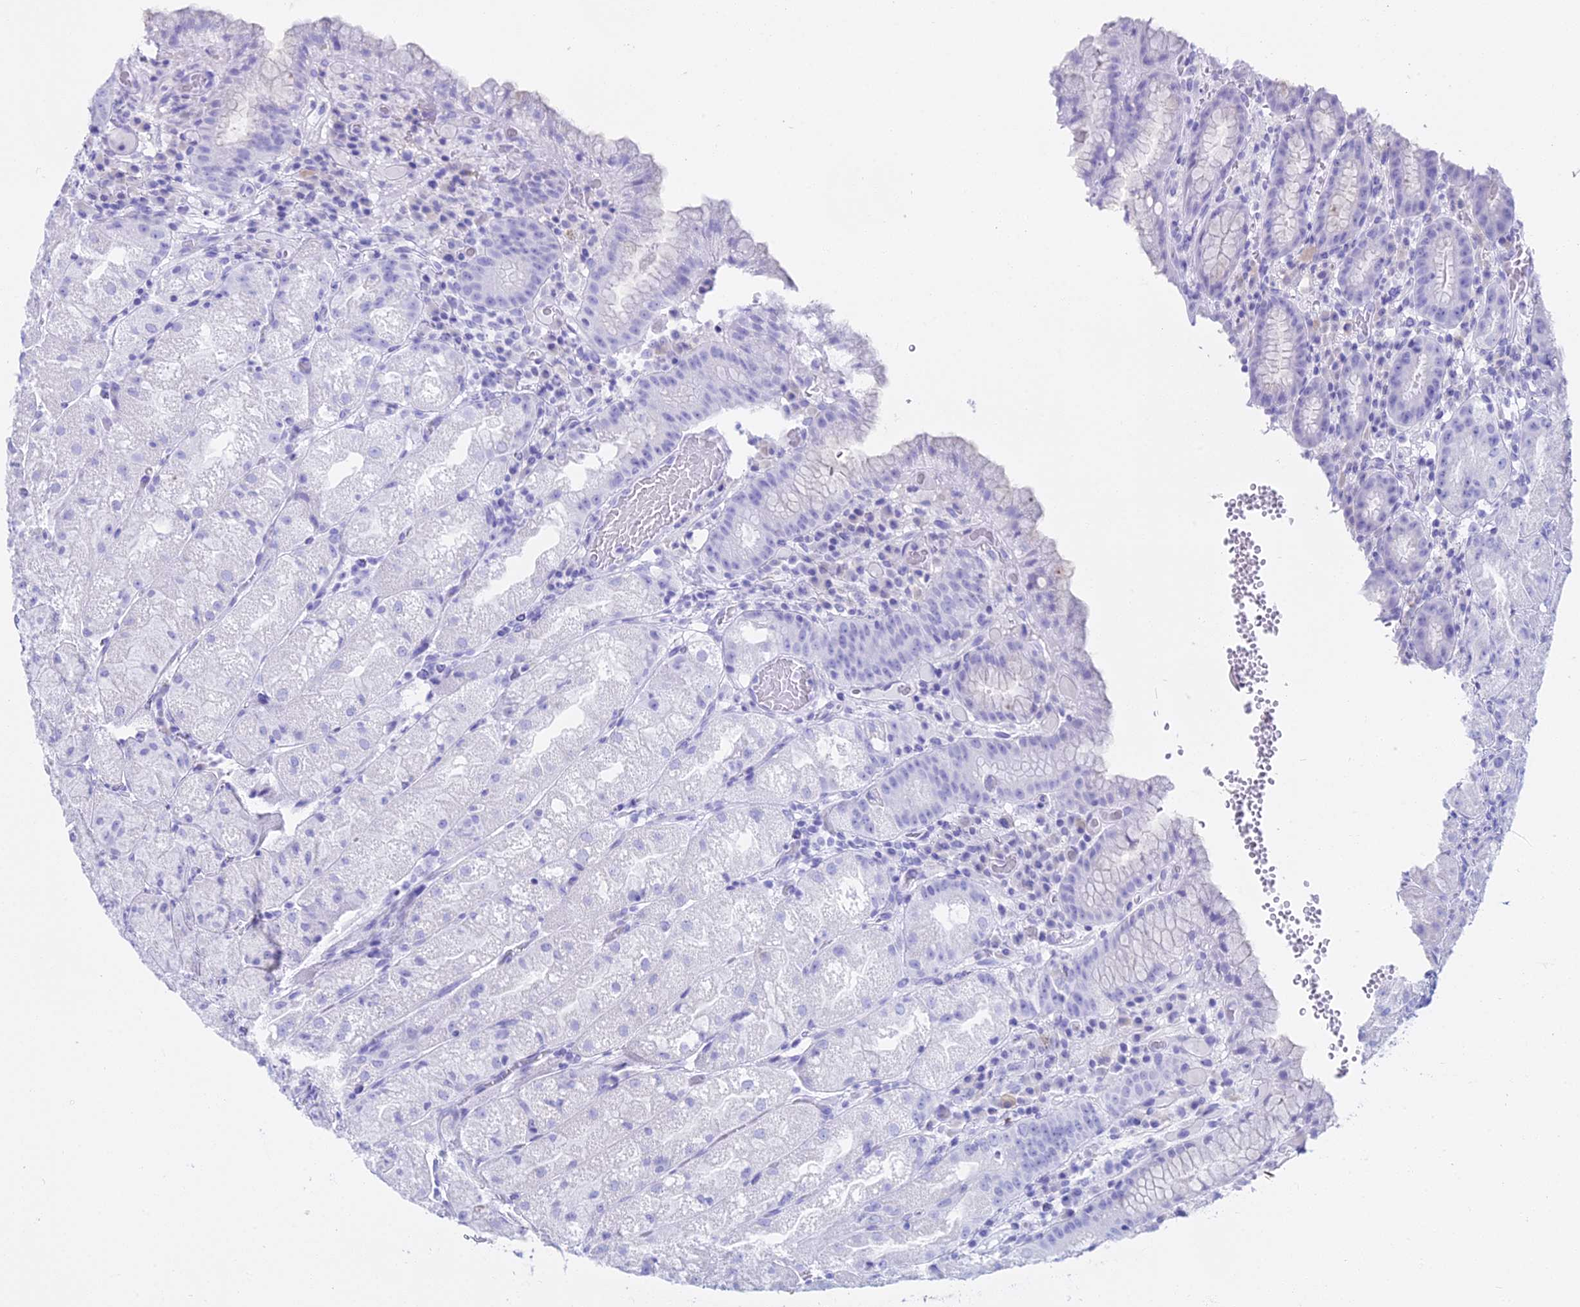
{"staining": {"intensity": "negative", "quantity": "none", "location": "none"}, "tissue": "stomach", "cell_type": "Glandular cells", "image_type": "normal", "snomed": [{"axis": "morphology", "description": "Normal tissue, NOS"}, {"axis": "topography", "description": "Stomach, upper"}], "caption": "An IHC micrograph of benign stomach is shown. There is no staining in glandular cells of stomach.", "gene": "CGB1", "patient": {"sex": "male", "age": 52}}